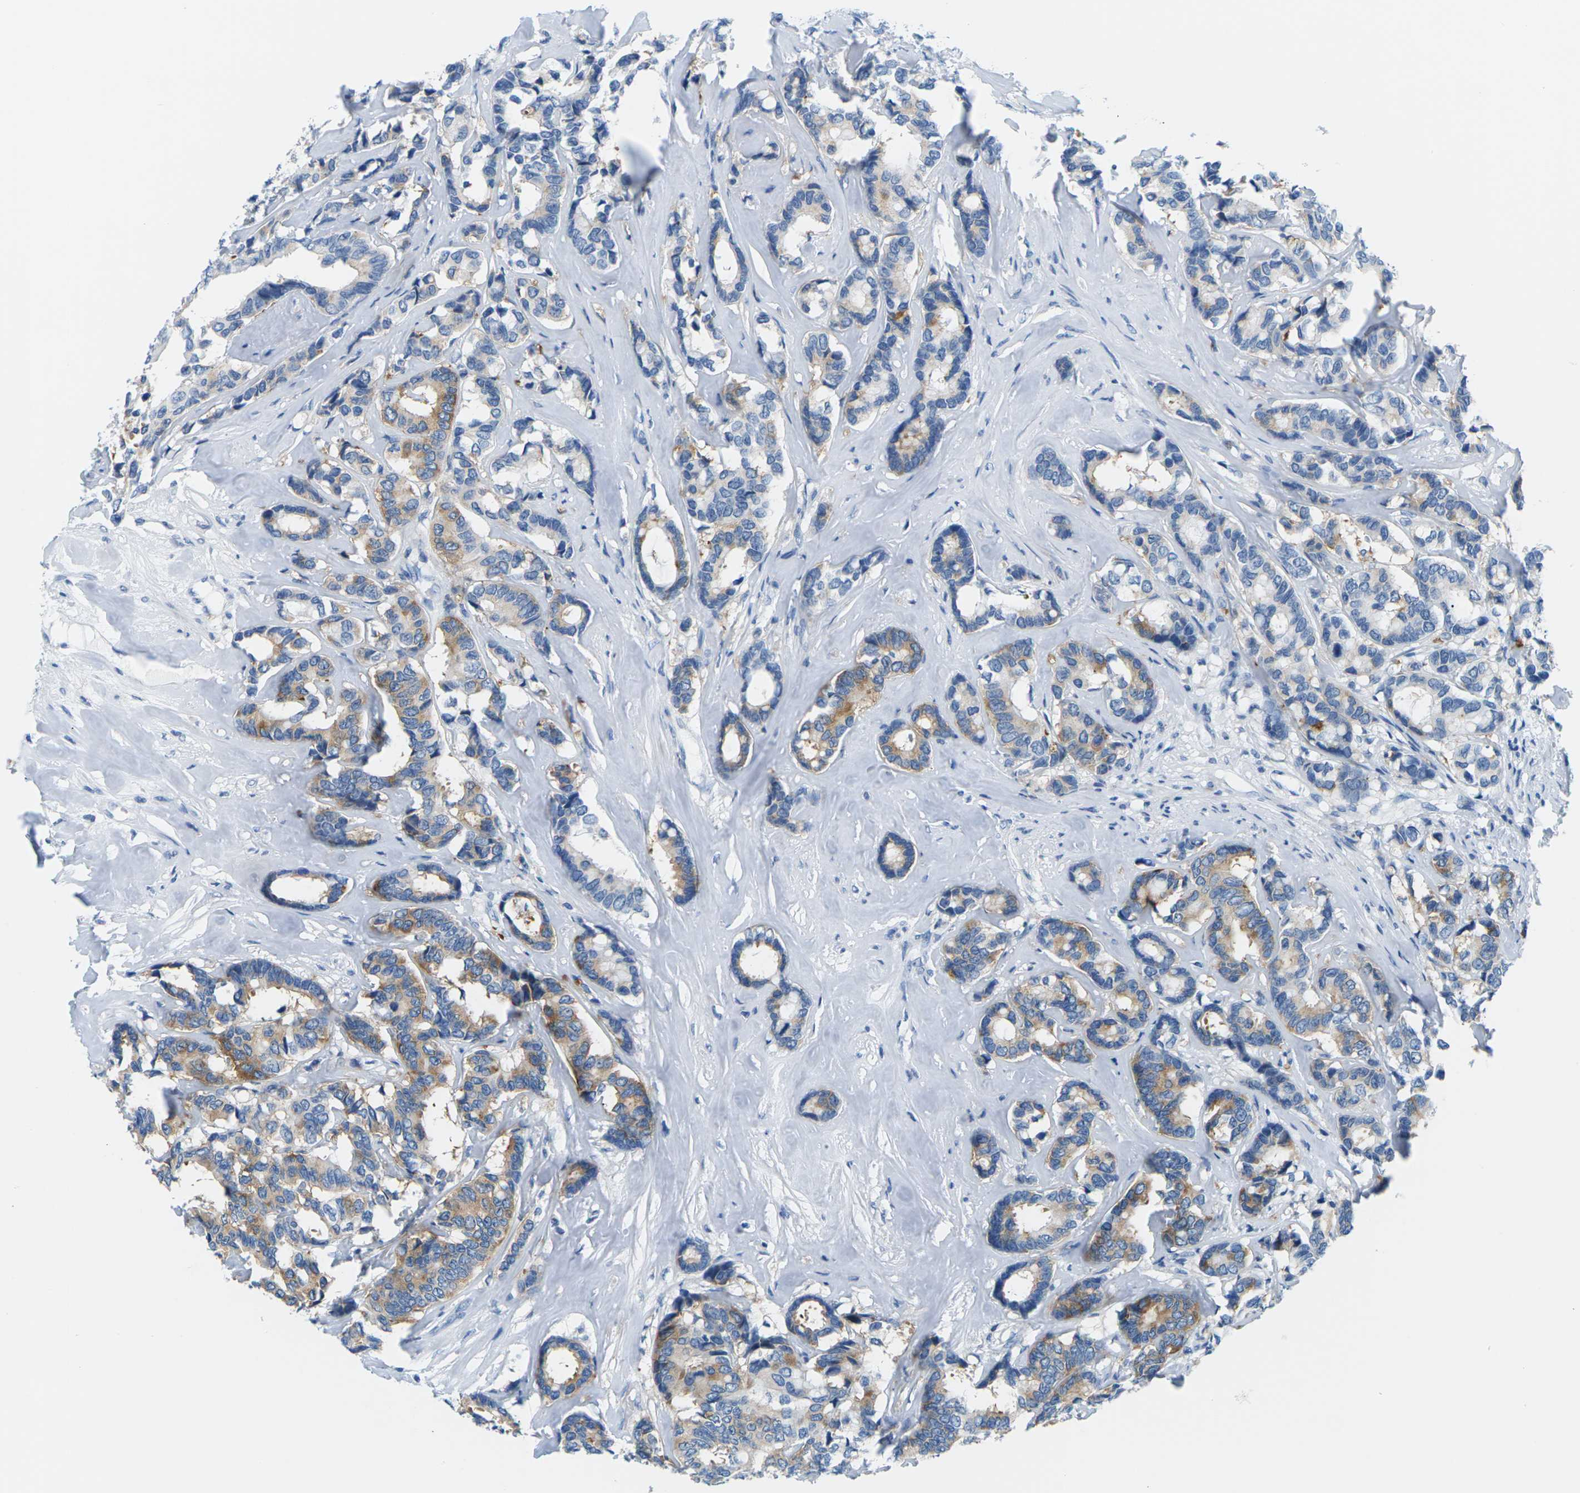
{"staining": {"intensity": "moderate", "quantity": "25%-75%", "location": "cytoplasmic/membranous"}, "tissue": "breast cancer", "cell_type": "Tumor cells", "image_type": "cancer", "snomed": [{"axis": "morphology", "description": "Duct carcinoma"}, {"axis": "topography", "description": "Breast"}], "caption": "Tumor cells exhibit moderate cytoplasmic/membranous expression in approximately 25%-75% of cells in breast intraductal carcinoma.", "gene": "SYNGR2", "patient": {"sex": "female", "age": 87}}